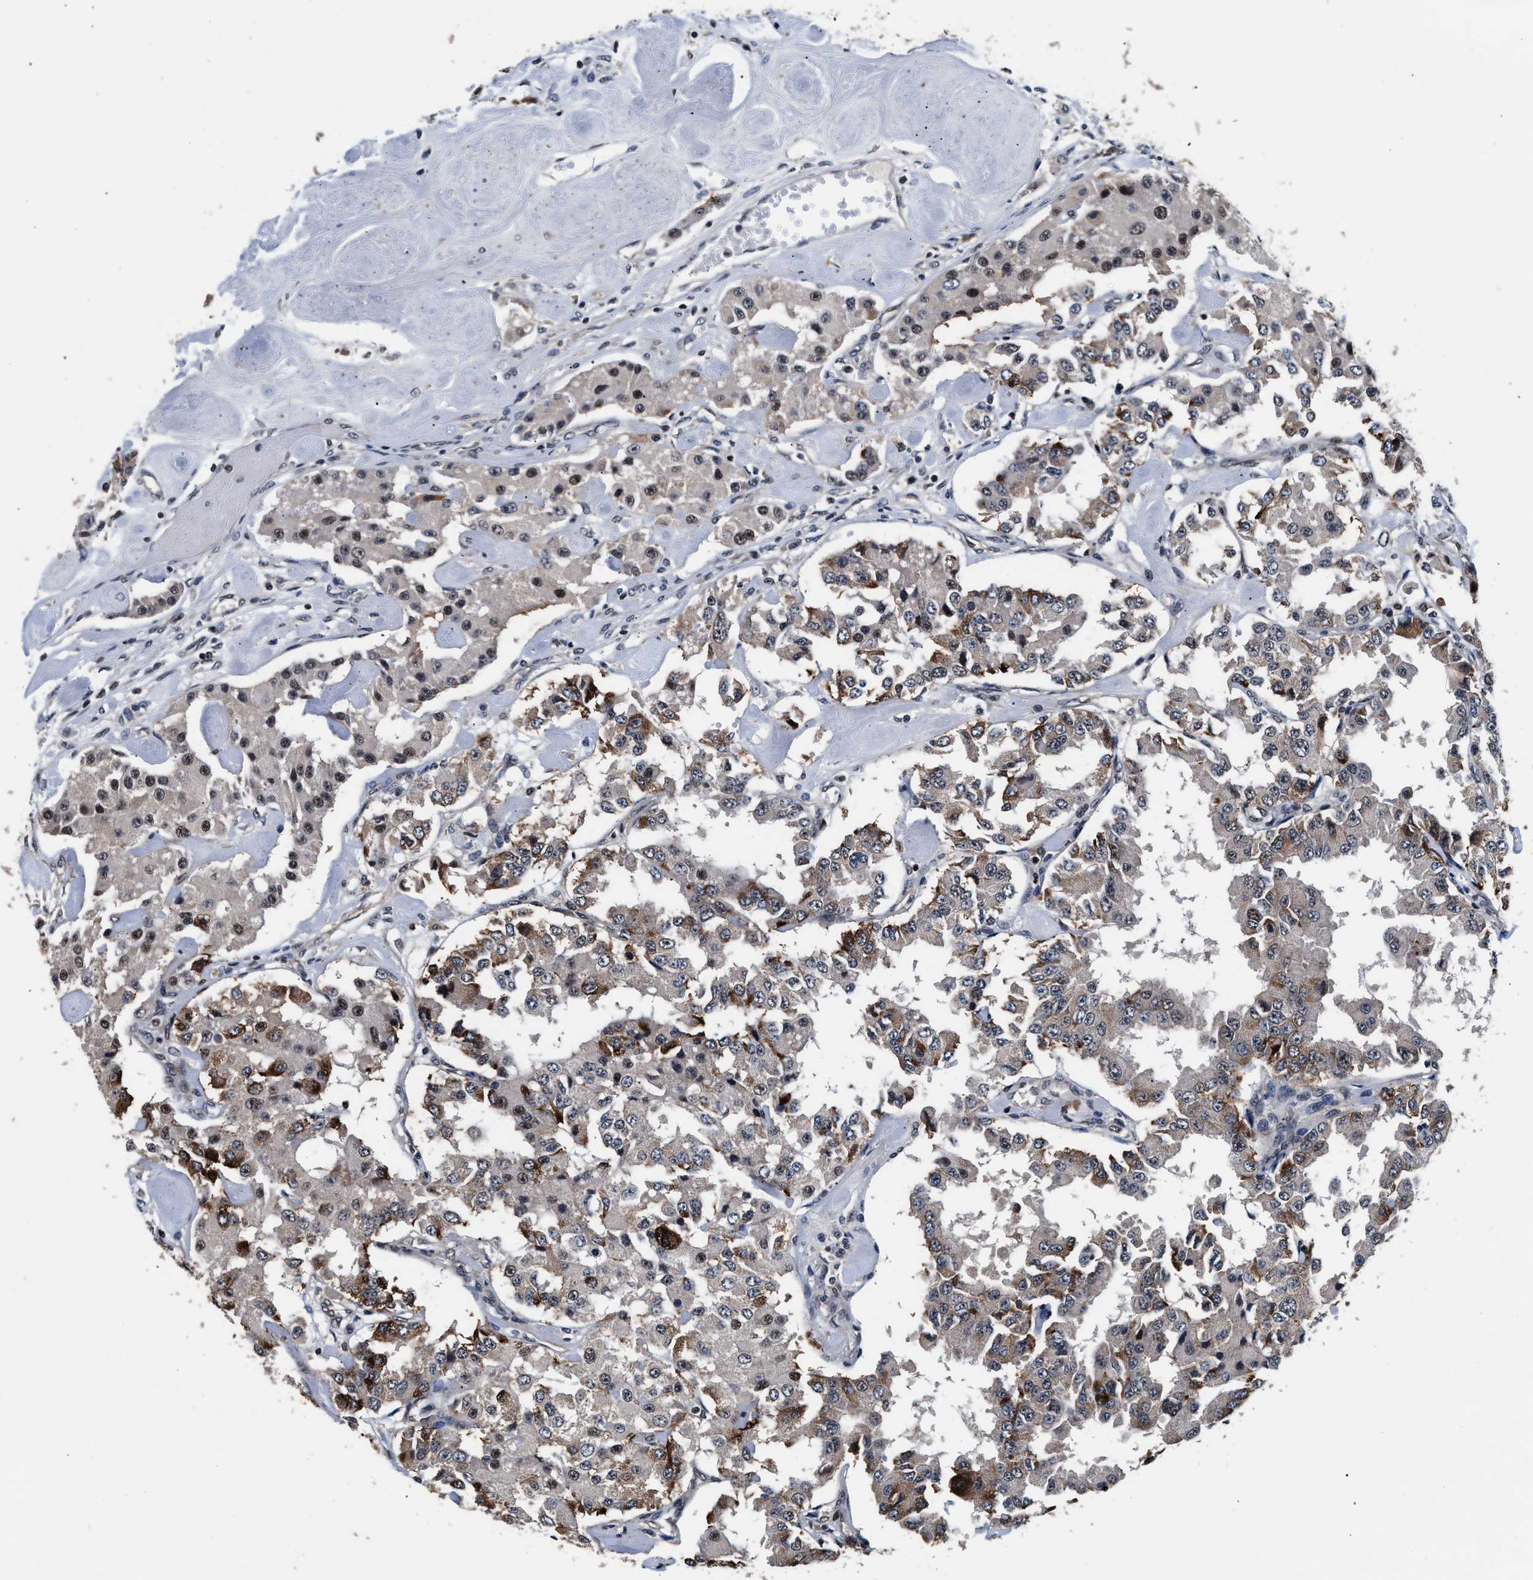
{"staining": {"intensity": "moderate", "quantity": "25%-75%", "location": "cytoplasmic/membranous,nuclear"}, "tissue": "carcinoid", "cell_type": "Tumor cells", "image_type": "cancer", "snomed": [{"axis": "morphology", "description": "Carcinoid, malignant, NOS"}, {"axis": "topography", "description": "Pancreas"}], "caption": "The photomicrograph shows staining of malignant carcinoid, revealing moderate cytoplasmic/membranous and nuclear protein staining (brown color) within tumor cells.", "gene": "USP16", "patient": {"sex": "male", "age": 41}}